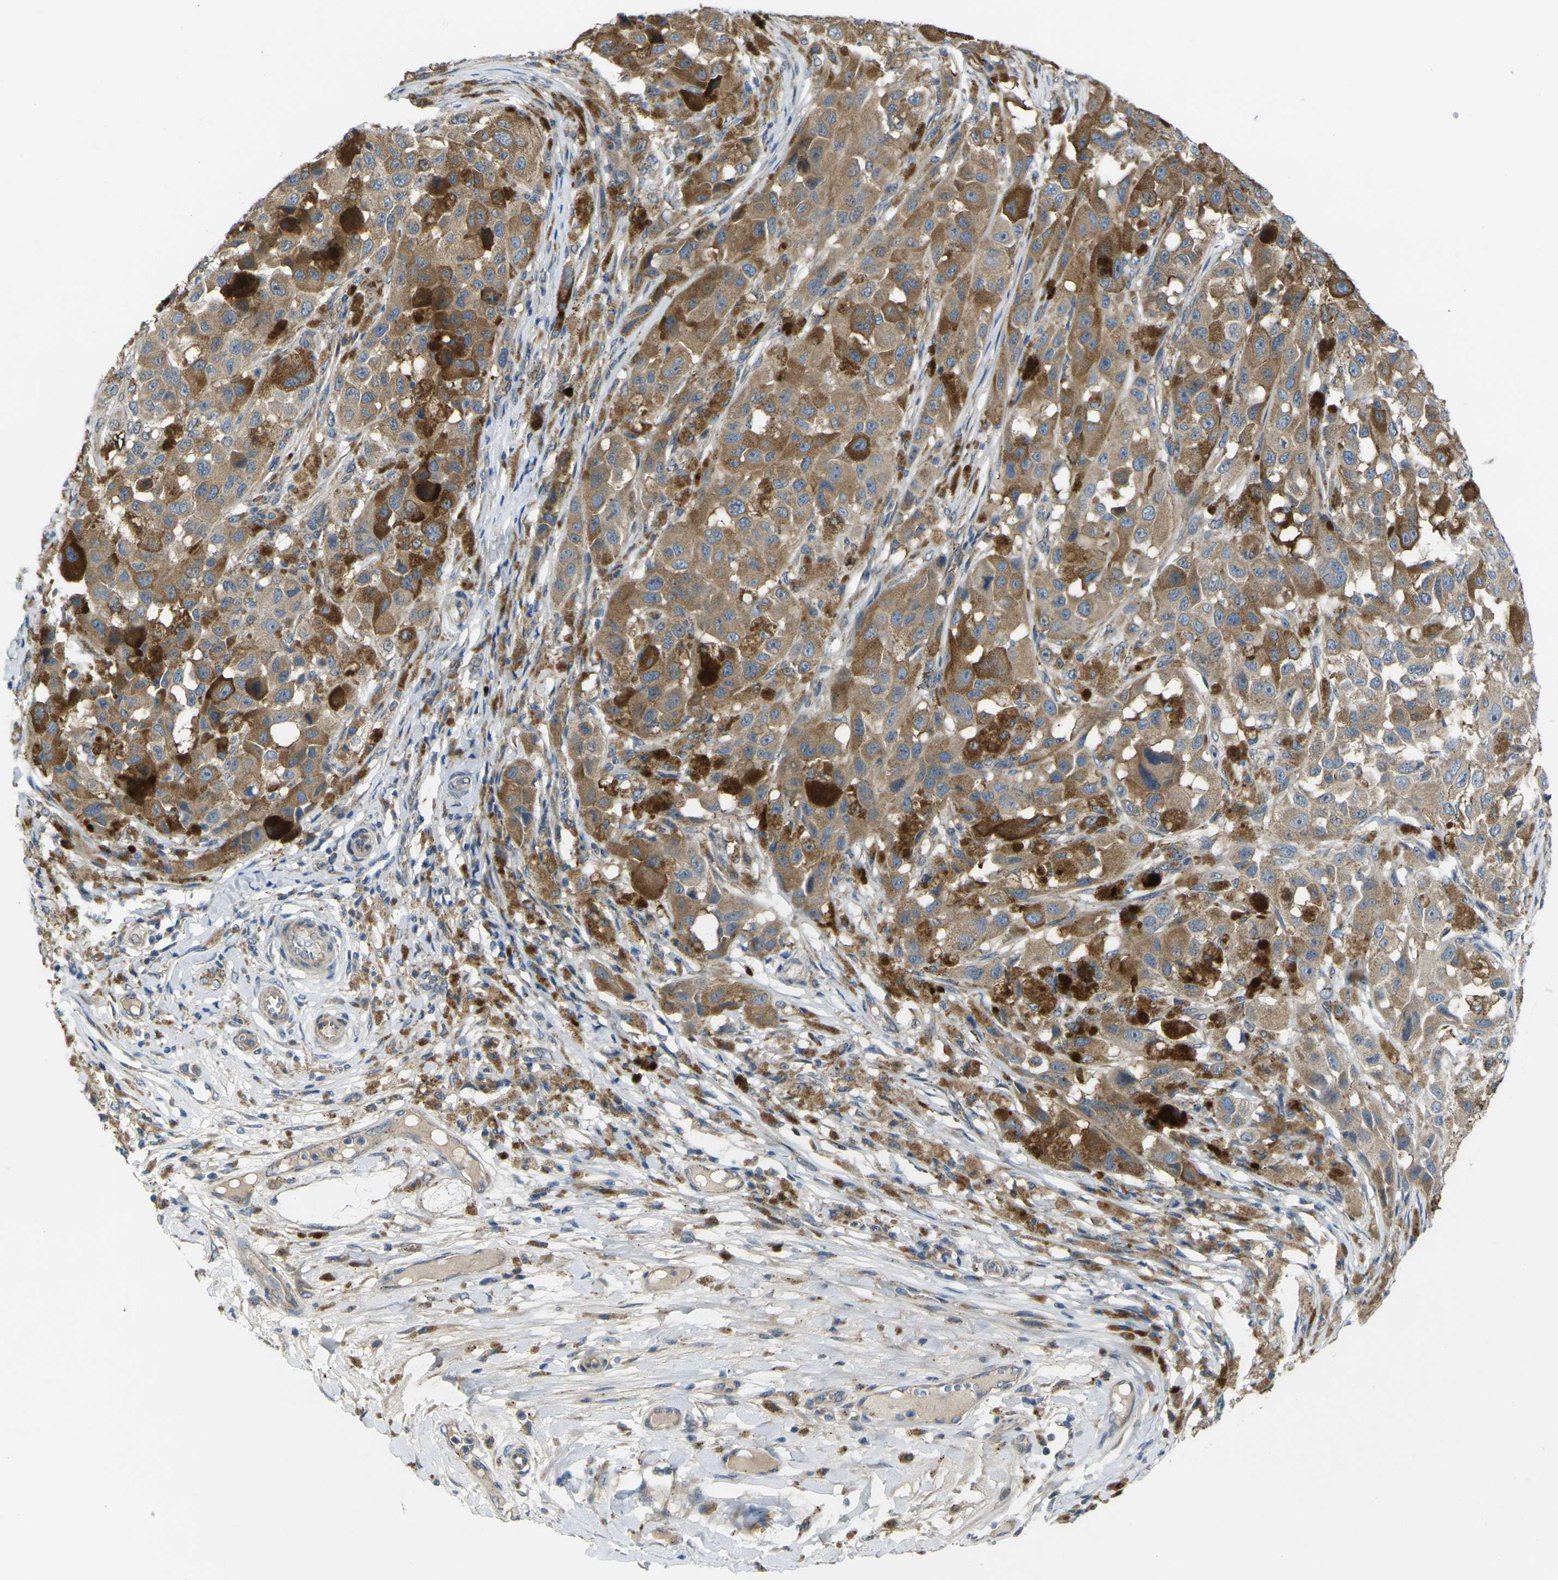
{"staining": {"intensity": "moderate", "quantity": ">75%", "location": "cytoplasmic/membranous"}, "tissue": "melanoma", "cell_type": "Tumor cells", "image_type": "cancer", "snomed": [{"axis": "morphology", "description": "Malignant melanoma, NOS"}, {"axis": "topography", "description": "Skin"}], "caption": "Malignant melanoma tissue exhibits moderate cytoplasmic/membranous positivity in approximately >75% of tumor cells", "gene": "GNA12", "patient": {"sex": "female", "age": 46}}